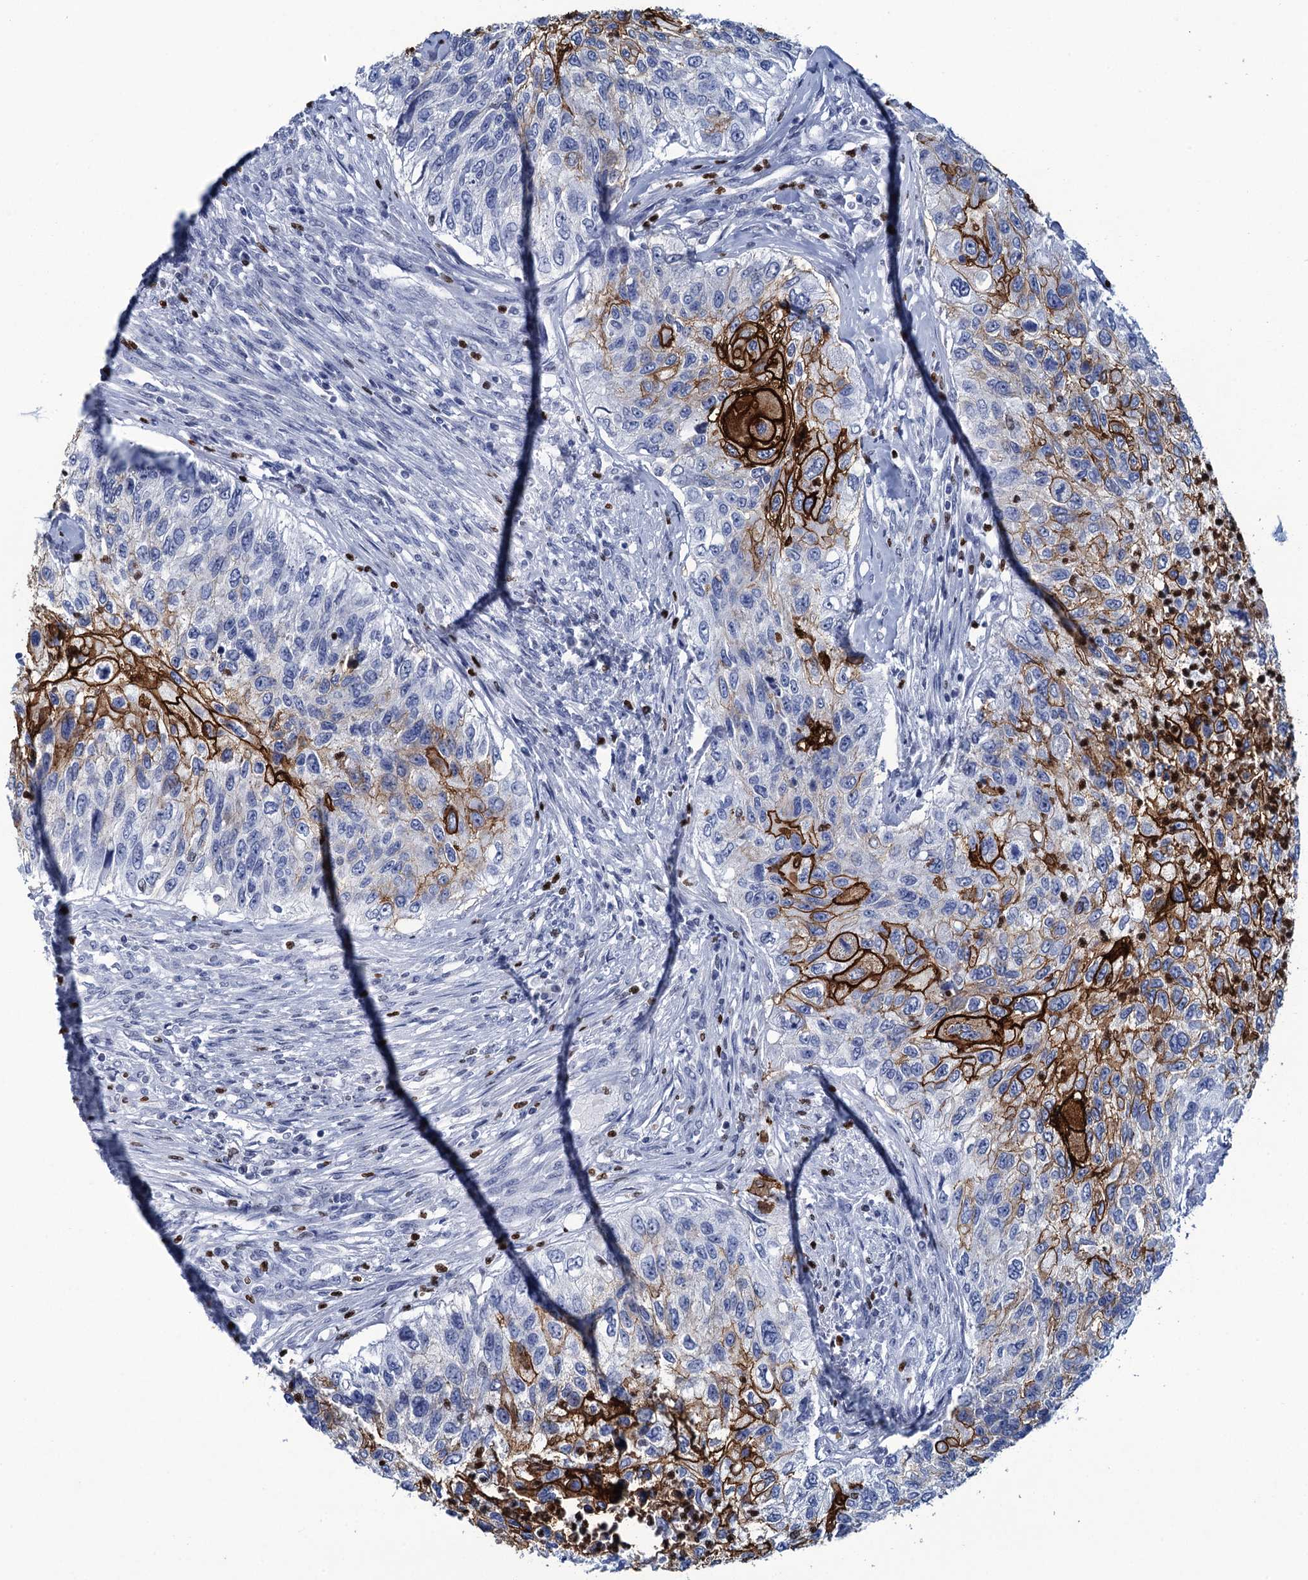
{"staining": {"intensity": "strong", "quantity": "<25%", "location": "cytoplasmic/membranous"}, "tissue": "urothelial cancer", "cell_type": "Tumor cells", "image_type": "cancer", "snomed": [{"axis": "morphology", "description": "Urothelial carcinoma, High grade"}, {"axis": "topography", "description": "Urinary bladder"}], "caption": "A brown stain shows strong cytoplasmic/membranous expression of a protein in human urothelial cancer tumor cells.", "gene": "RHCG", "patient": {"sex": "female", "age": 60}}